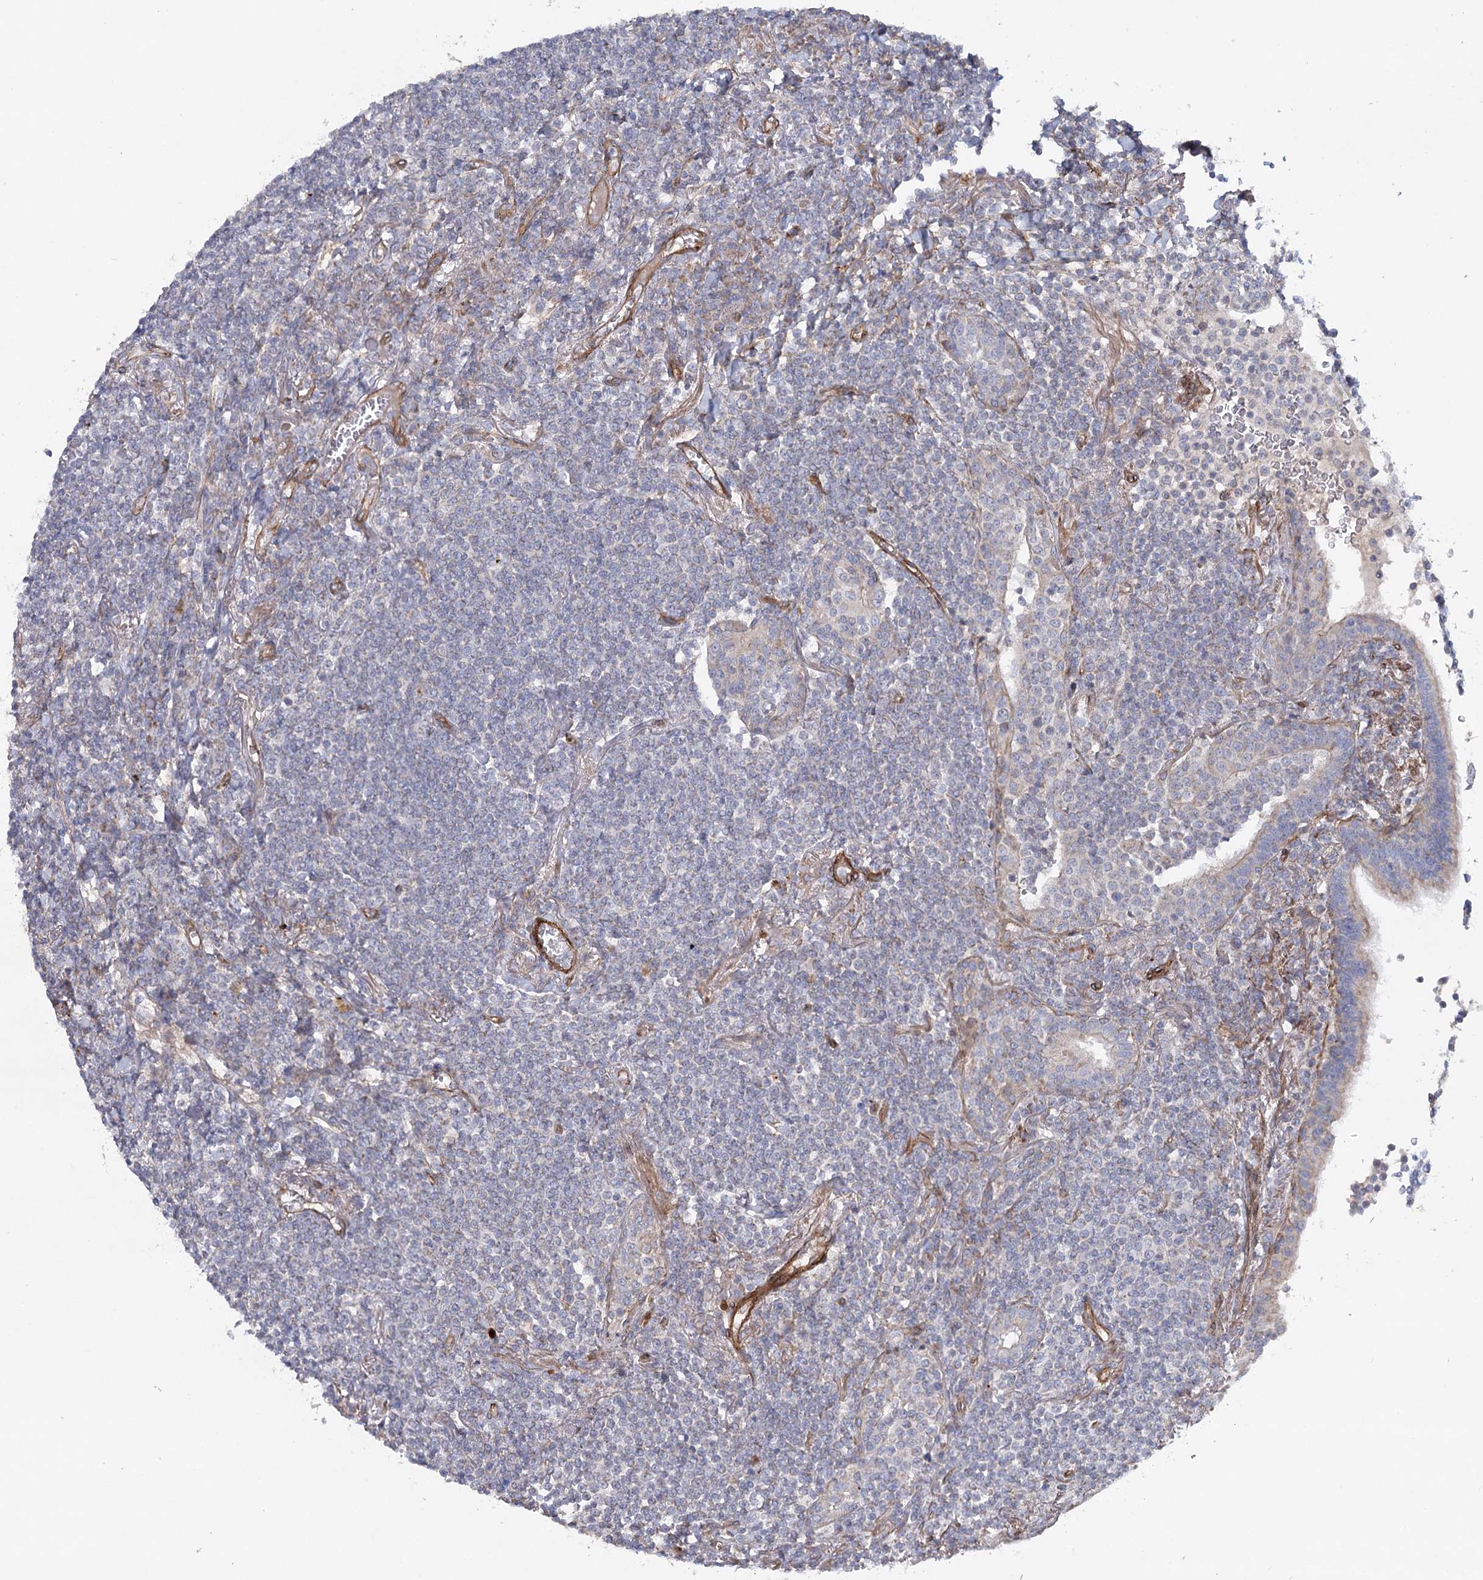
{"staining": {"intensity": "negative", "quantity": "none", "location": "none"}, "tissue": "lymphoma", "cell_type": "Tumor cells", "image_type": "cancer", "snomed": [{"axis": "morphology", "description": "Malignant lymphoma, non-Hodgkin's type, Low grade"}, {"axis": "topography", "description": "Lung"}], "caption": "Immunohistochemistry histopathology image of neoplastic tissue: human low-grade malignant lymphoma, non-Hodgkin's type stained with DAB exhibits no significant protein positivity in tumor cells. (DAB immunohistochemistry (IHC) visualized using brightfield microscopy, high magnification).", "gene": "TMEM164", "patient": {"sex": "female", "age": 71}}